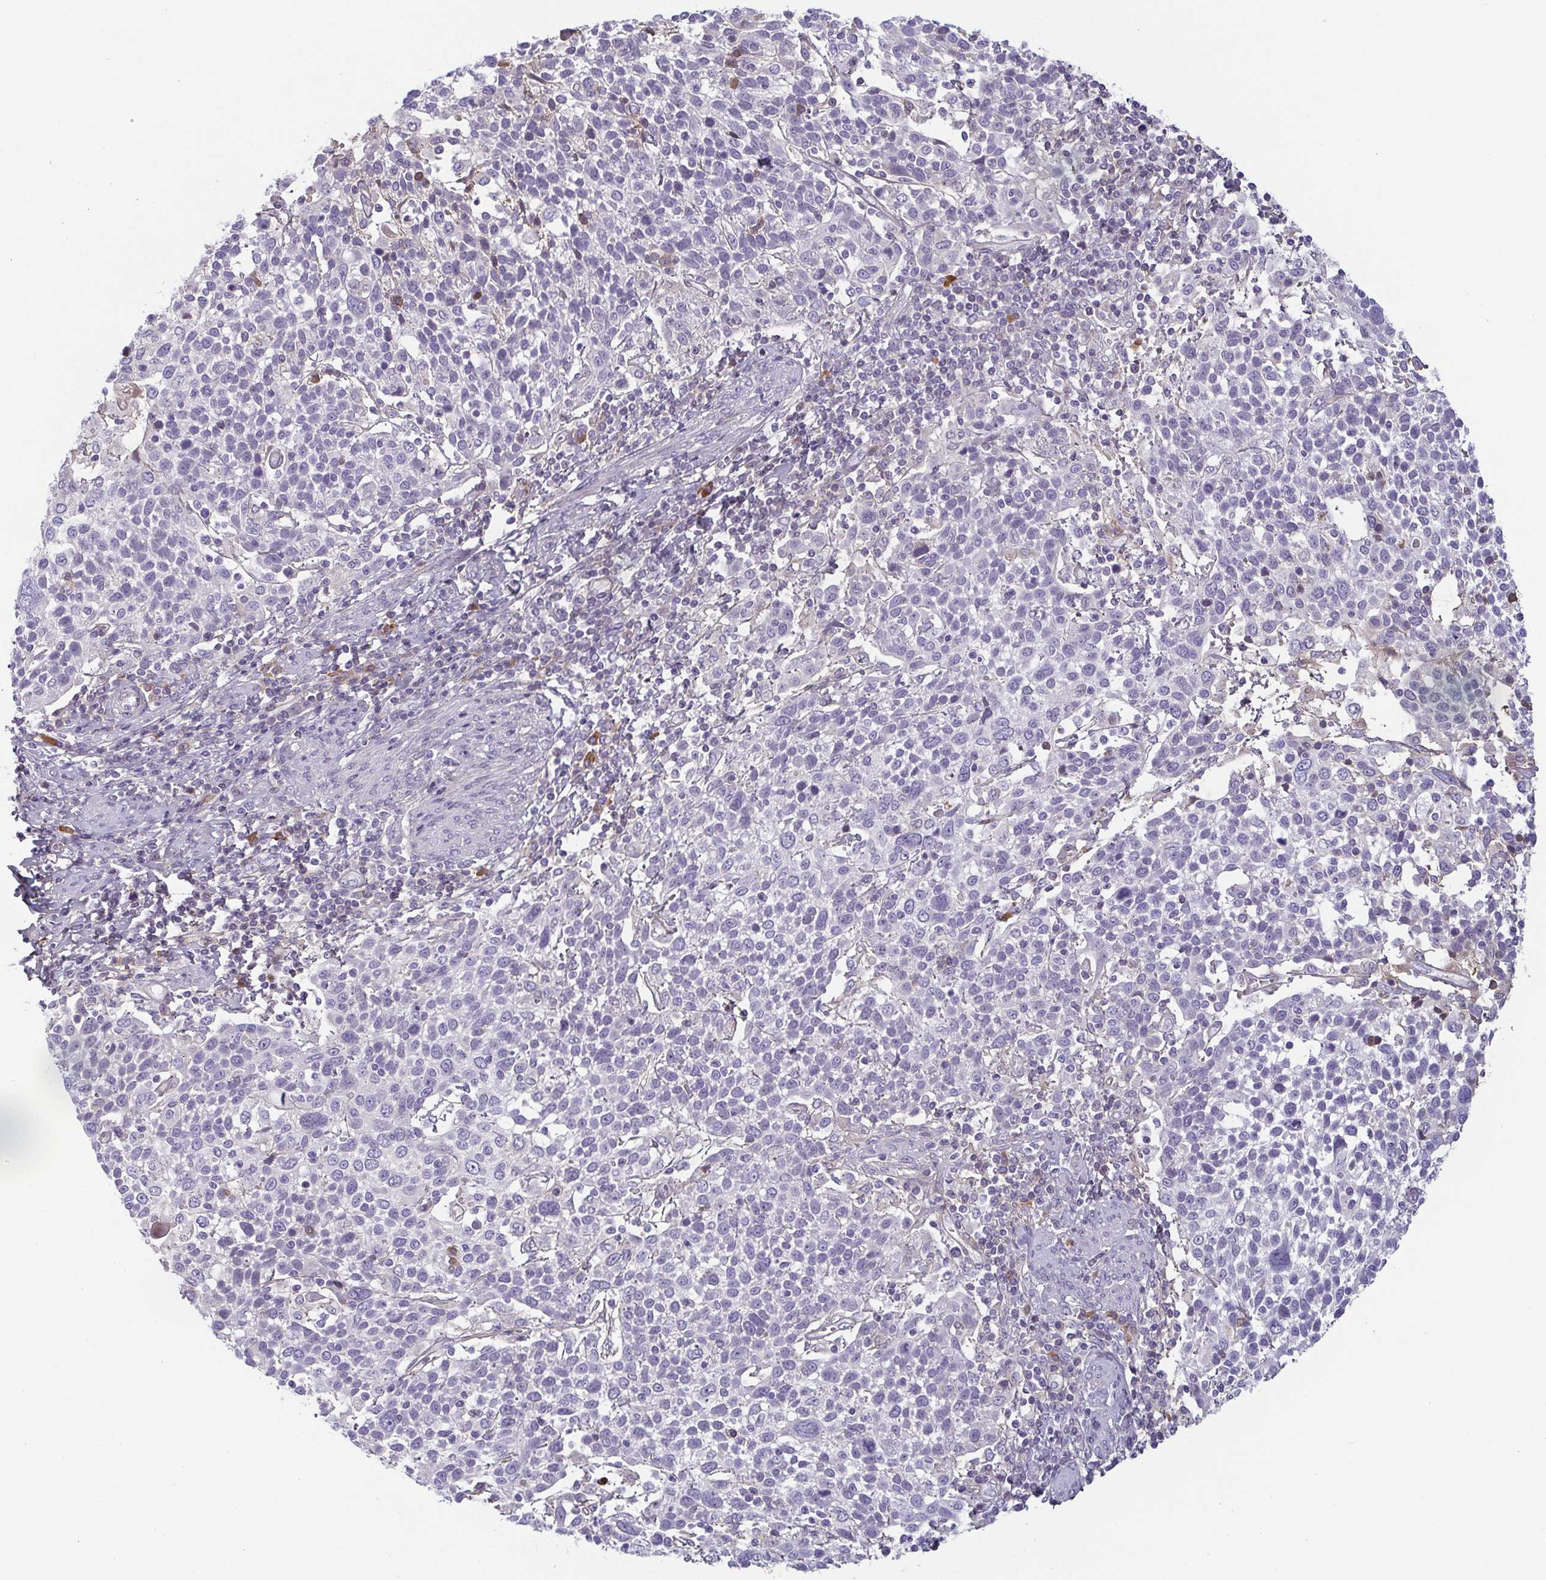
{"staining": {"intensity": "negative", "quantity": "none", "location": "none"}, "tissue": "cervical cancer", "cell_type": "Tumor cells", "image_type": "cancer", "snomed": [{"axis": "morphology", "description": "Squamous cell carcinoma, NOS"}, {"axis": "topography", "description": "Cervix"}], "caption": "A high-resolution image shows immunohistochemistry staining of cervical squamous cell carcinoma, which demonstrates no significant staining in tumor cells.", "gene": "ECM1", "patient": {"sex": "female", "age": 61}}